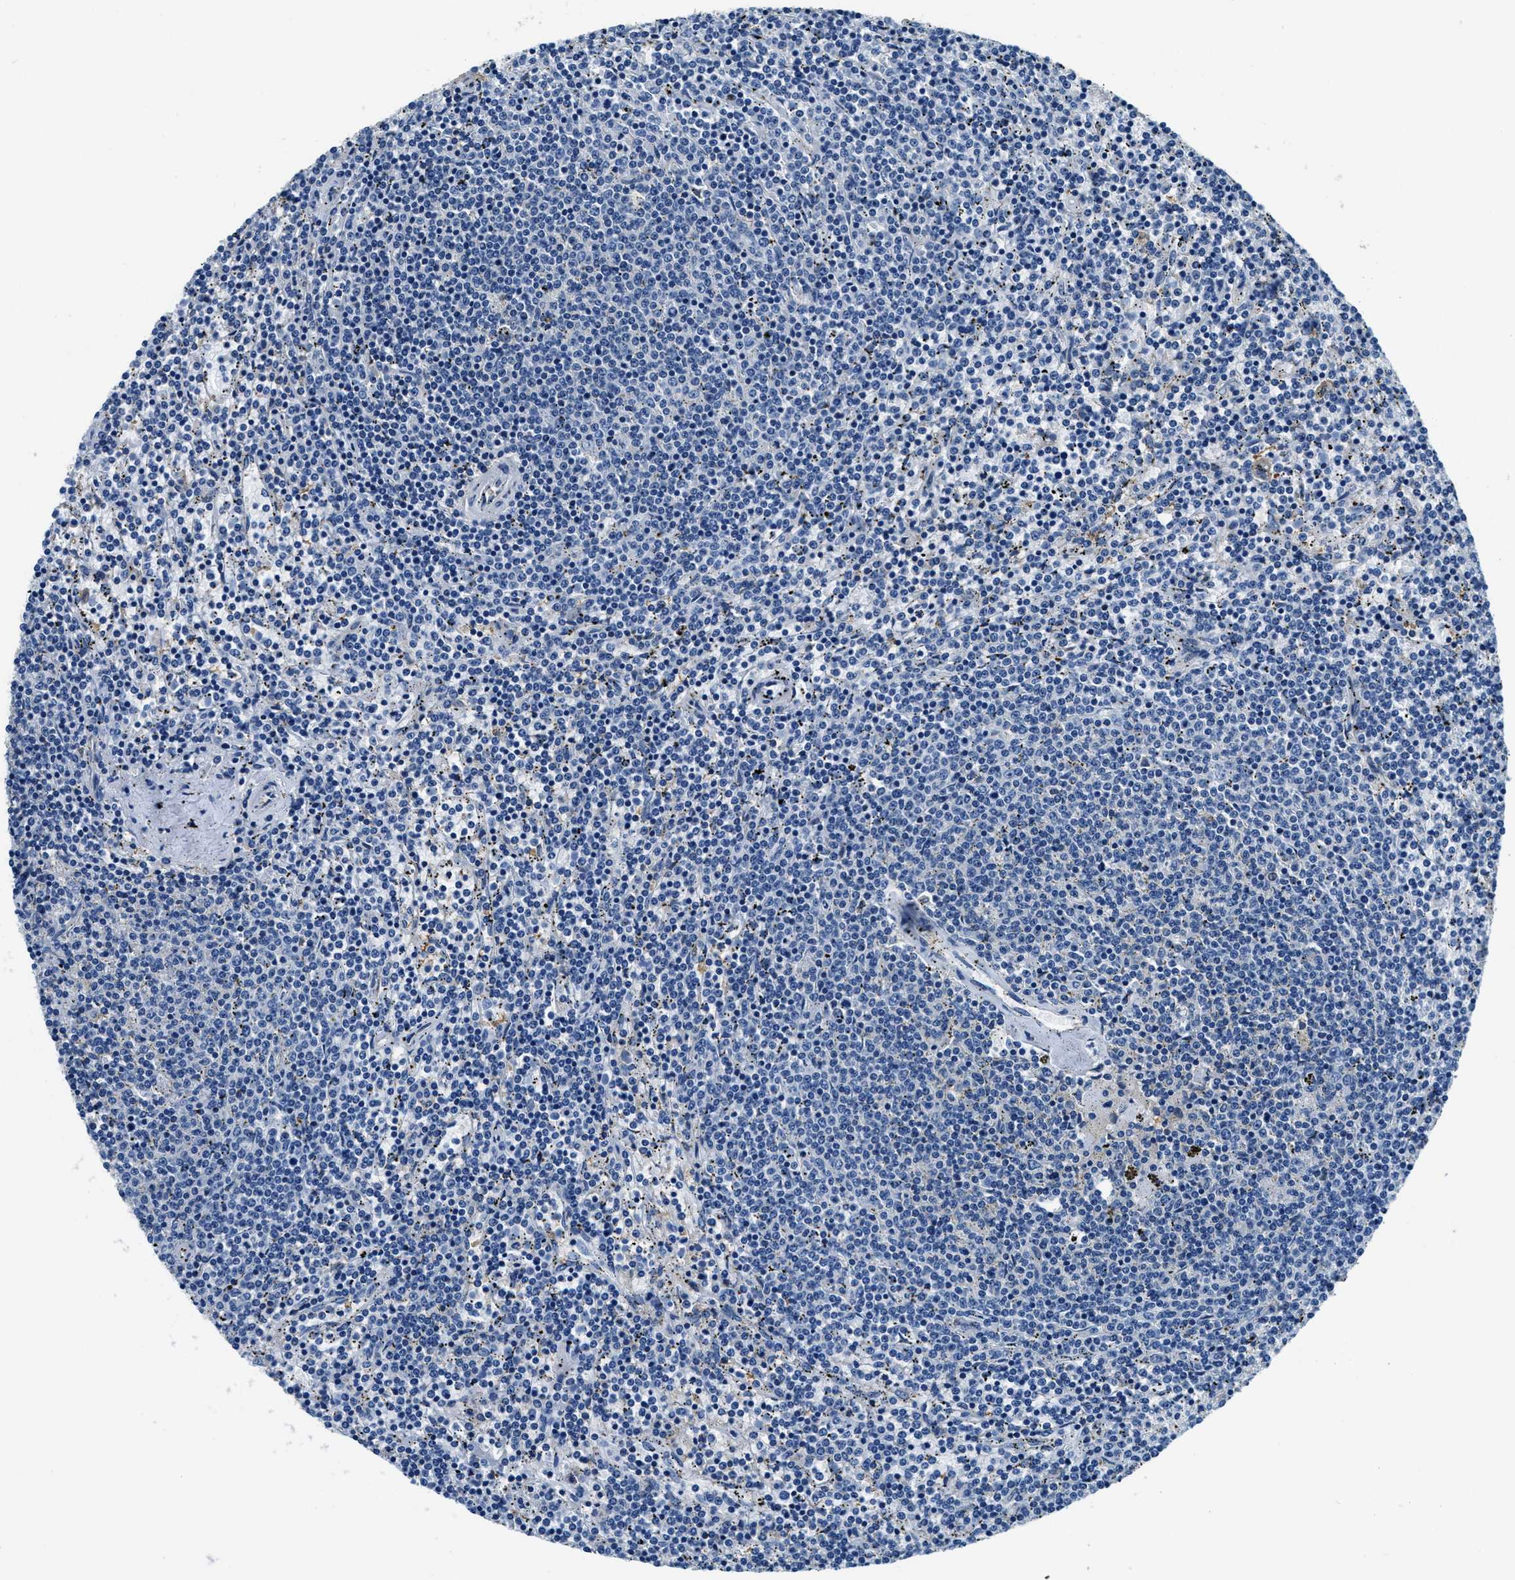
{"staining": {"intensity": "negative", "quantity": "none", "location": "none"}, "tissue": "lymphoma", "cell_type": "Tumor cells", "image_type": "cancer", "snomed": [{"axis": "morphology", "description": "Malignant lymphoma, non-Hodgkin's type, Low grade"}, {"axis": "topography", "description": "Spleen"}], "caption": "DAB immunohistochemical staining of human malignant lymphoma, non-Hodgkin's type (low-grade) shows no significant positivity in tumor cells. The staining is performed using DAB brown chromogen with nuclei counter-stained in using hematoxylin.", "gene": "TWF1", "patient": {"sex": "female", "age": 50}}